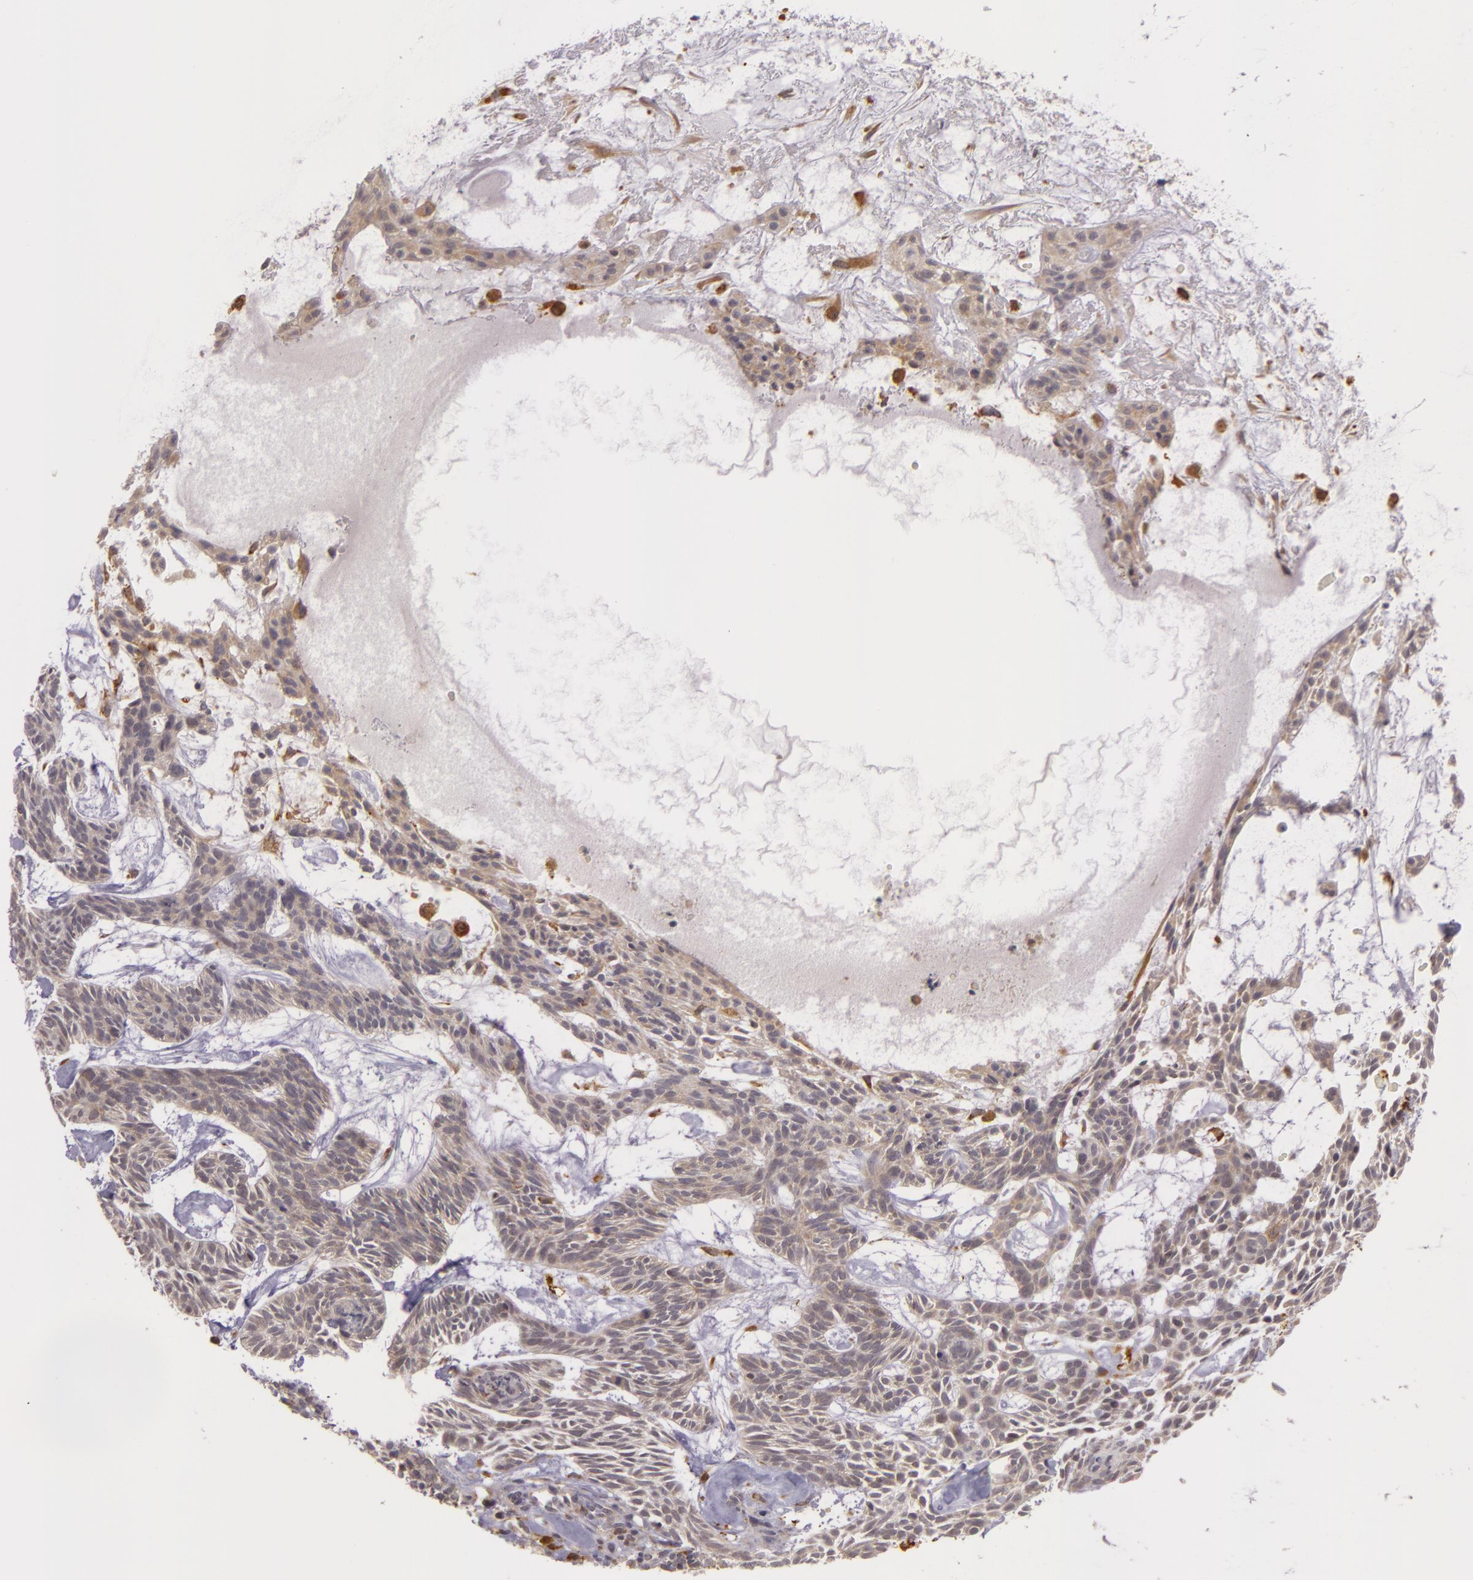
{"staining": {"intensity": "weak", "quantity": ">75%", "location": "cytoplasmic/membranous"}, "tissue": "skin cancer", "cell_type": "Tumor cells", "image_type": "cancer", "snomed": [{"axis": "morphology", "description": "Basal cell carcinoma"}, {"axis": "topography", "description": "Skin"}], "caption": "A photomicrograph showing weak cytoplasmic/membranous positivity in about >75% of tumor cells in skin cancer, as visualized by brown immunohistochemical staining.", "gene": "PPP1R3F", "patient": {"sex": "male", "age": 75}}